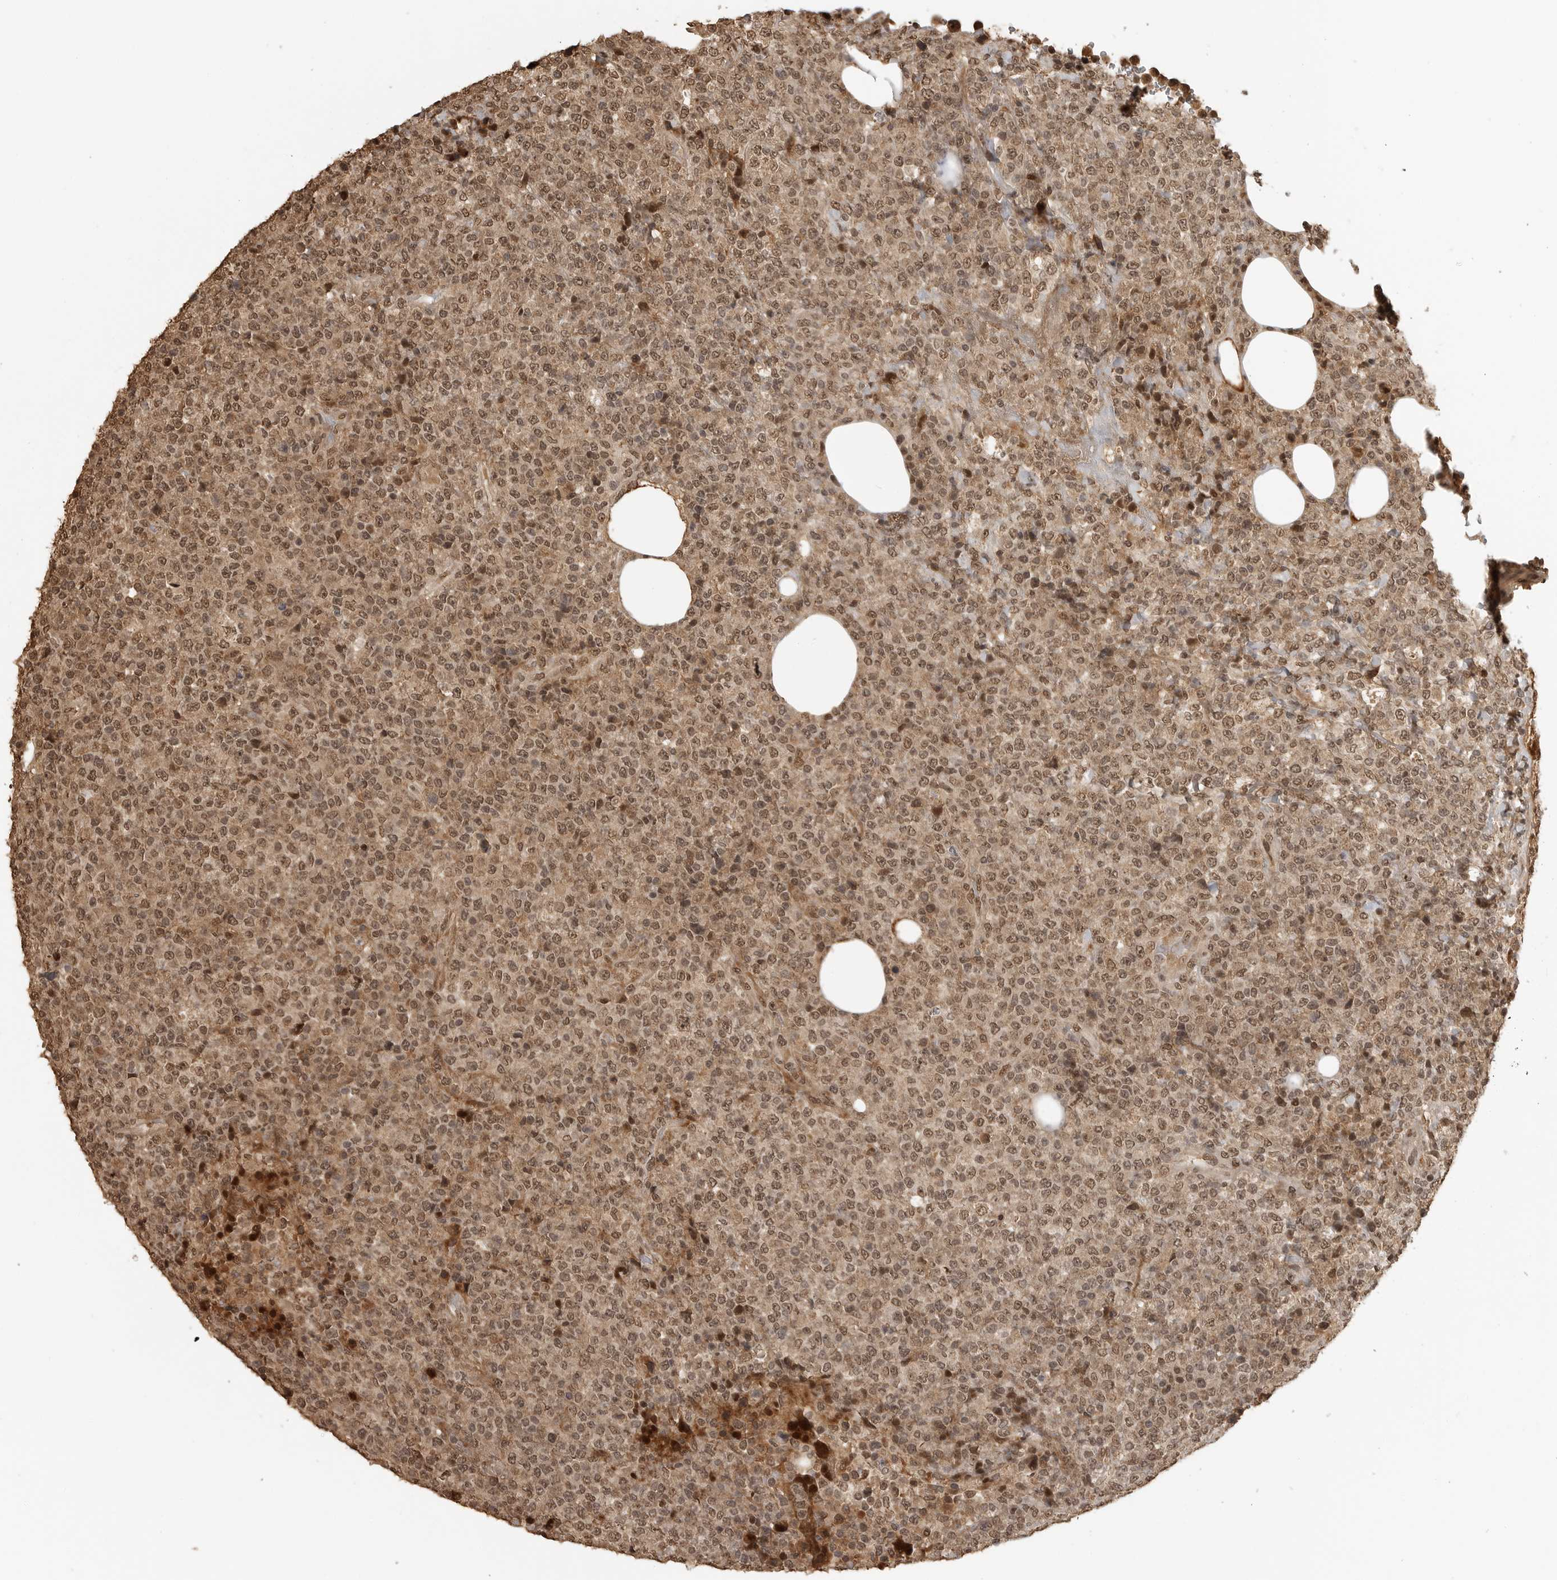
{"staining": {"intensity": "moderate", "quantity": ">75%", "location": "nuclear"}, "tissue": "lymphoma", "cell_type": "Tumor cells", "image_type": "cancer", "snomed": [{"axis": "morphology", "description": "Malignant lymphoma, non-Hodgkin's type, High grade"}, {"axis": "topography", "description": "Lymph node"}], "caption": "The immunohistochemical stain shows moderate nuclear positivity in tumor cells of lymphoma tissue.", "gene": "CLOCK", "patient": {"sex": "male", "age": 13}}